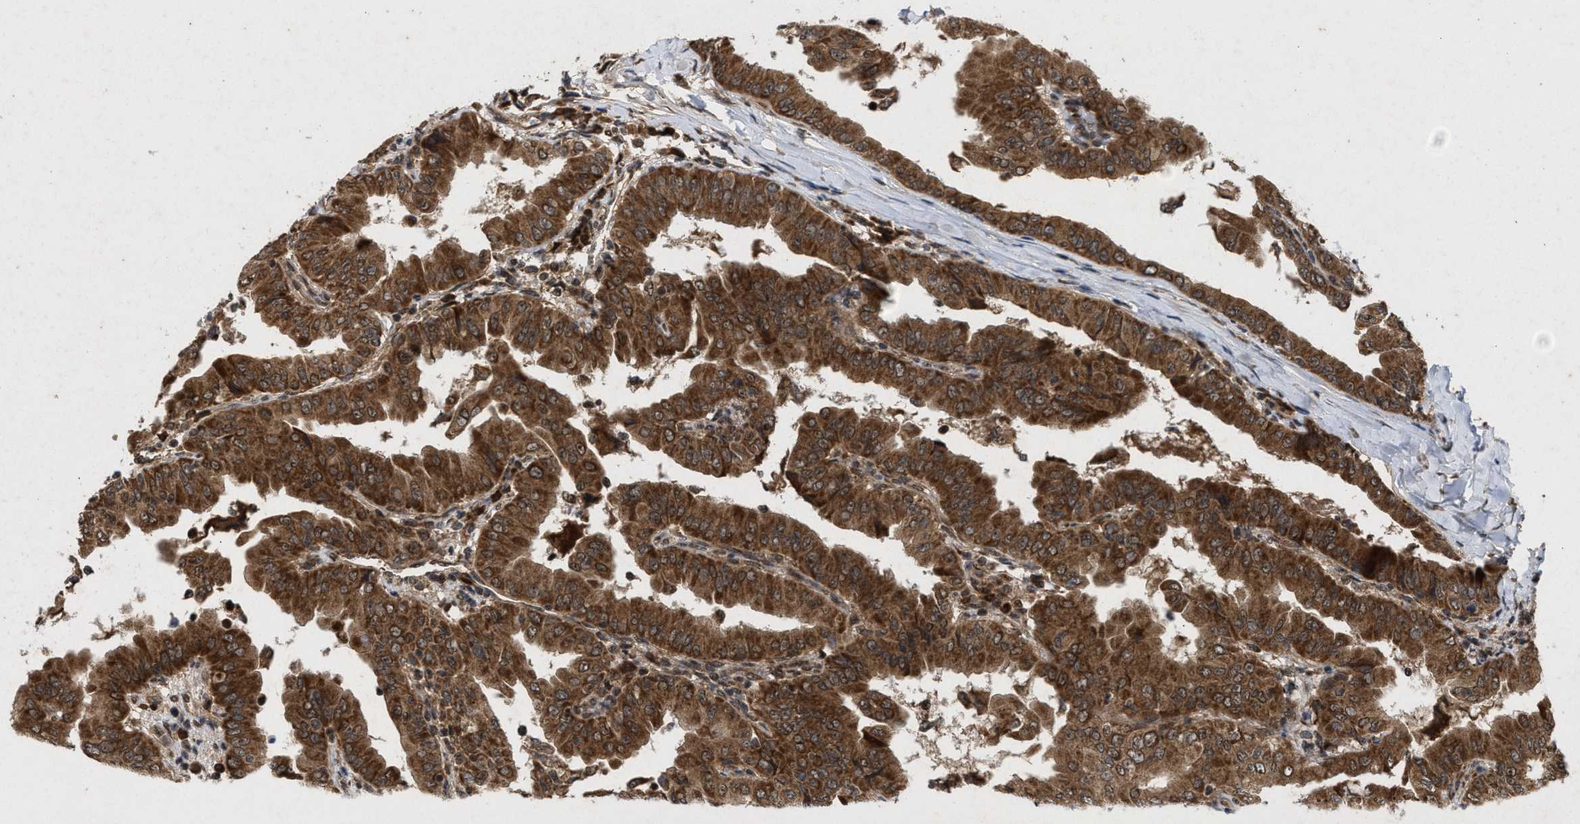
{"staining": {"intensity": "moderate", "quantity": ">75%", "location": "cytoplasmic/membranous"}, "tissue": "thyroid cancer", "cell_type": "Tumor cells", "image_type": "cancer", "snomed": [{"axis": "morphology", "description": "Papillary adenocarcinoma, NOS"}, {"axis": "topography", "description": "Thyroid gland"}], "caption": "Immunohistochemical staining of papillary adenocarcinoma (thyroid) demonstrates medium levels of moderate cytoplasmic/membranous expression in approximately >75% of tumor cells.", "gene": "CFLAR", "patient": {"sex": "male", "age": 33}}